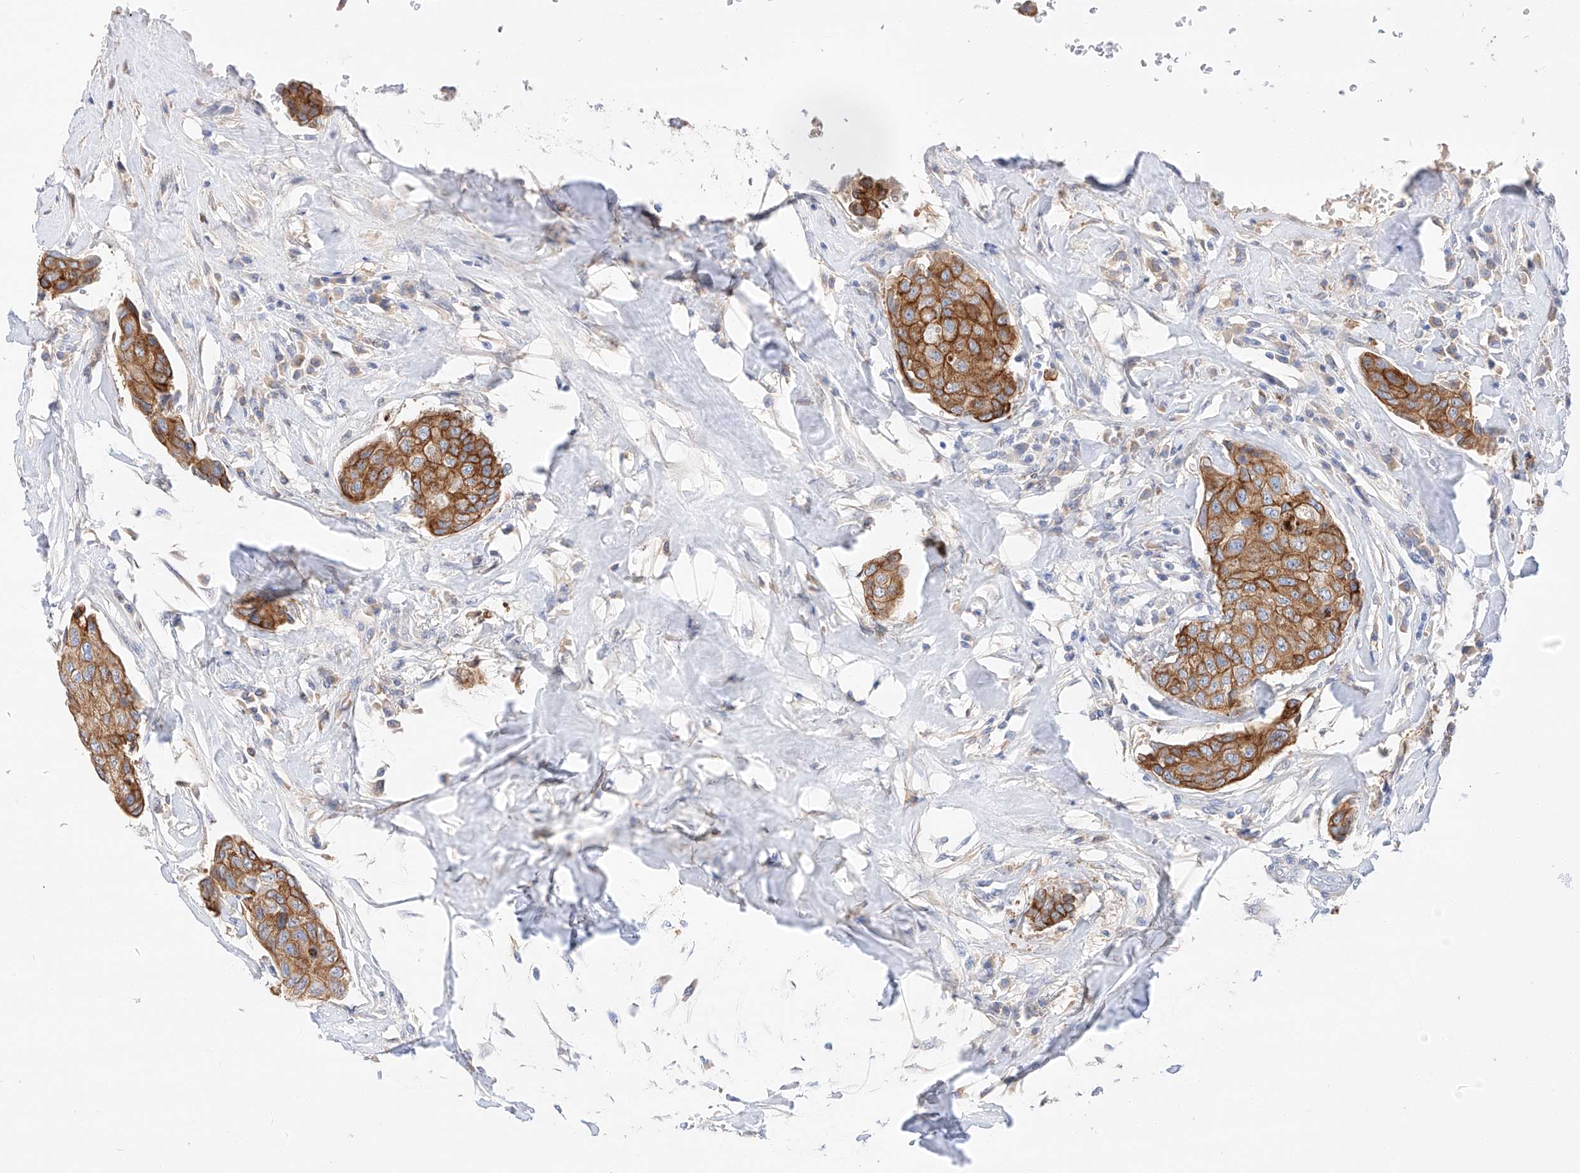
{"staining": {"intensity": "strong", "quantity": ">75%", "location": "cytoplasmic/membranous"}, "tissue": "breast cancer", "cell_type": "Tumor cells", "image_type": "cancer", "snomed": [{"axis": "morphology", "description": "Duct carcinoma"}, {"axis": "topography", "description": "Breast"}], "caption": "The histopathology image displays staining of breast invasive ductal carcinoma, revealing strong cytoplasmic/membranous protein staining (brown color) within tumor cells.", "gene": "MAP7", "patient": {"sex": "female", "age": 80}}